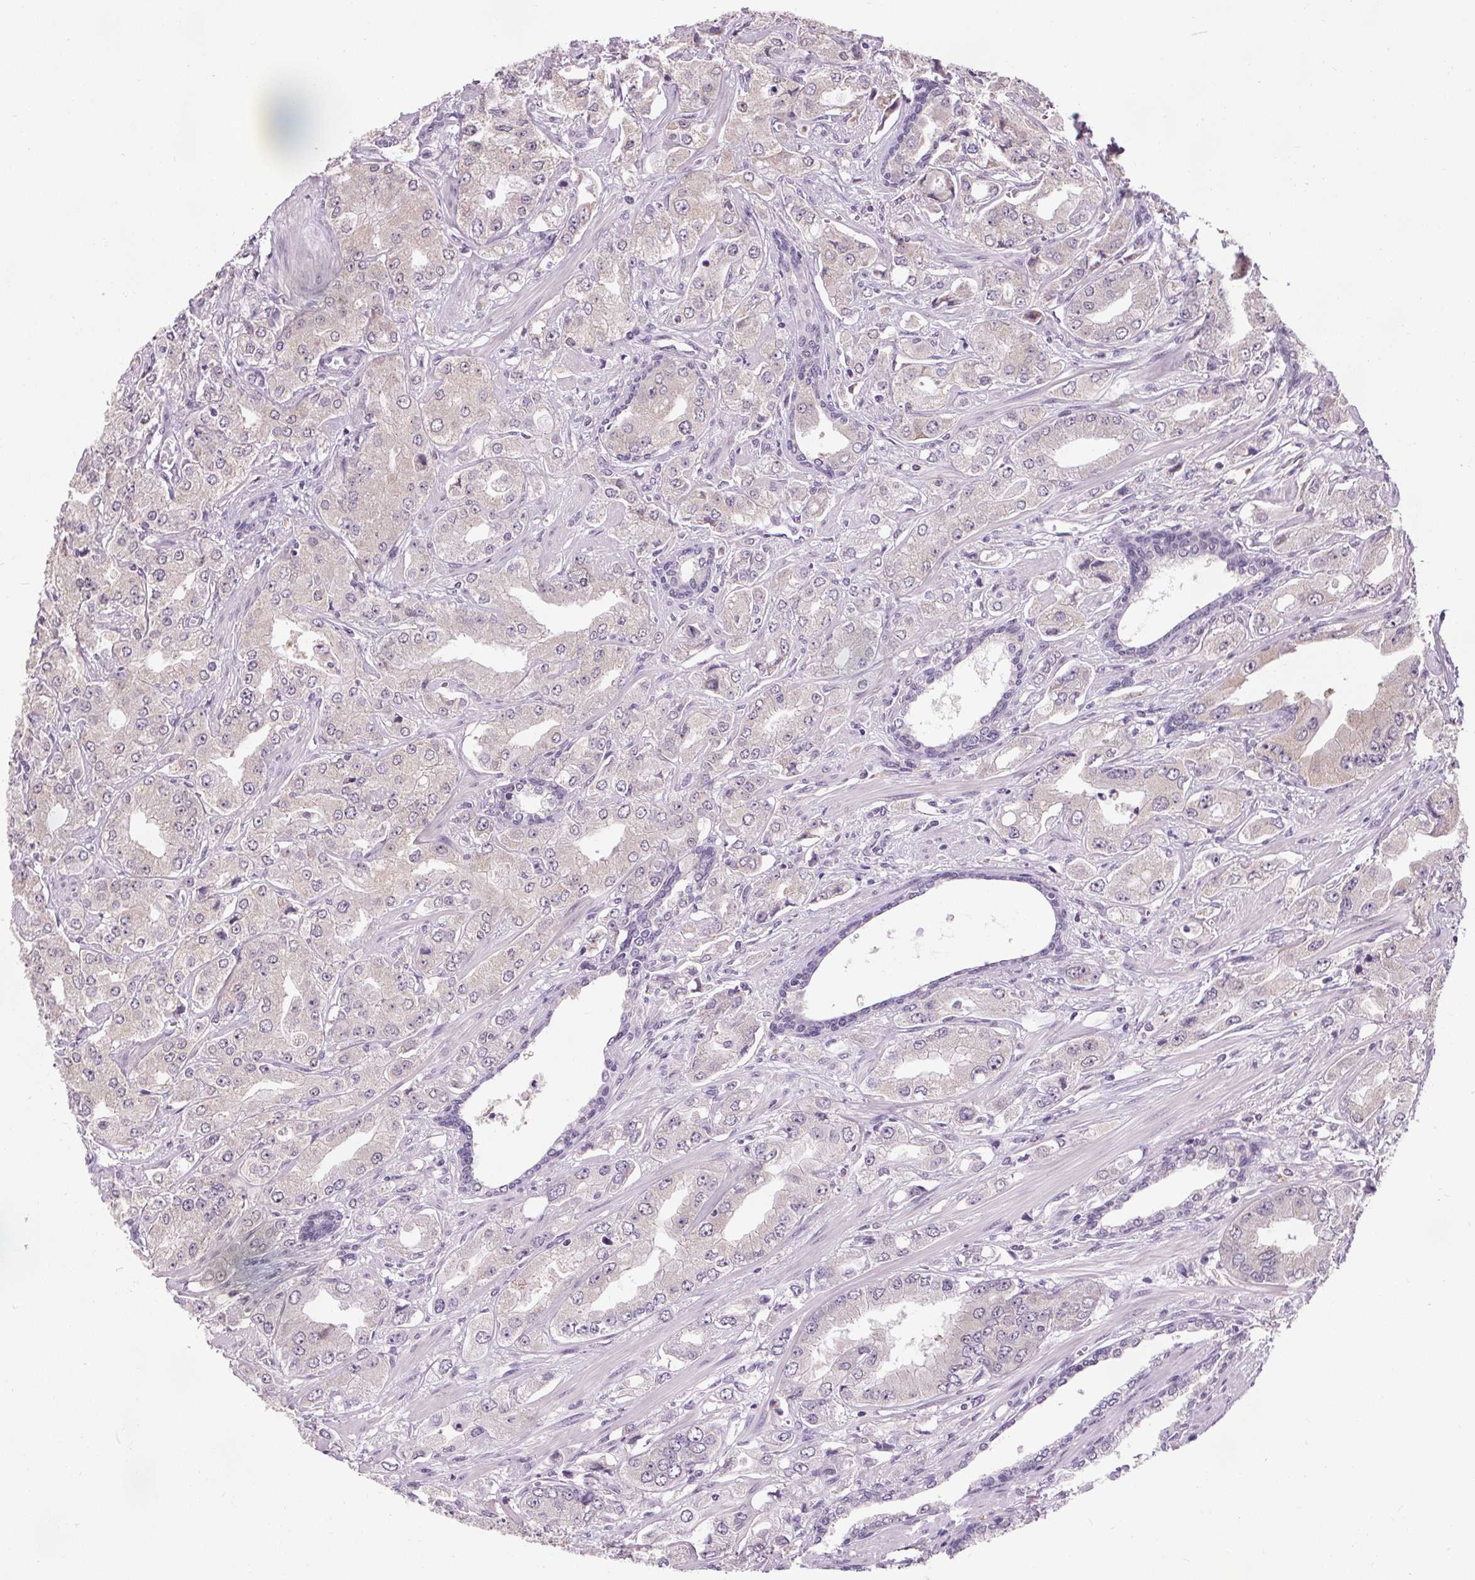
{"staining": {"intensity": "weak", "quantity": "<25%", "location": "cytoplasmic/membranous"}, "tissue": "prostate cancer", "cell_type": "Tumor cells", "image_type": "cancer", "snomed": [{"axis": "morphology", "description": "Adenocarcinoma, Low grade"}, {"axis": "topography", "description": "Prostate"}], "caption": "Tumor cells are negative for brown protein staining in prostate adenocarcinoma (low-grade).", "gene": "SLC2A9", "patient": {"sex": "male", "age": 60}}